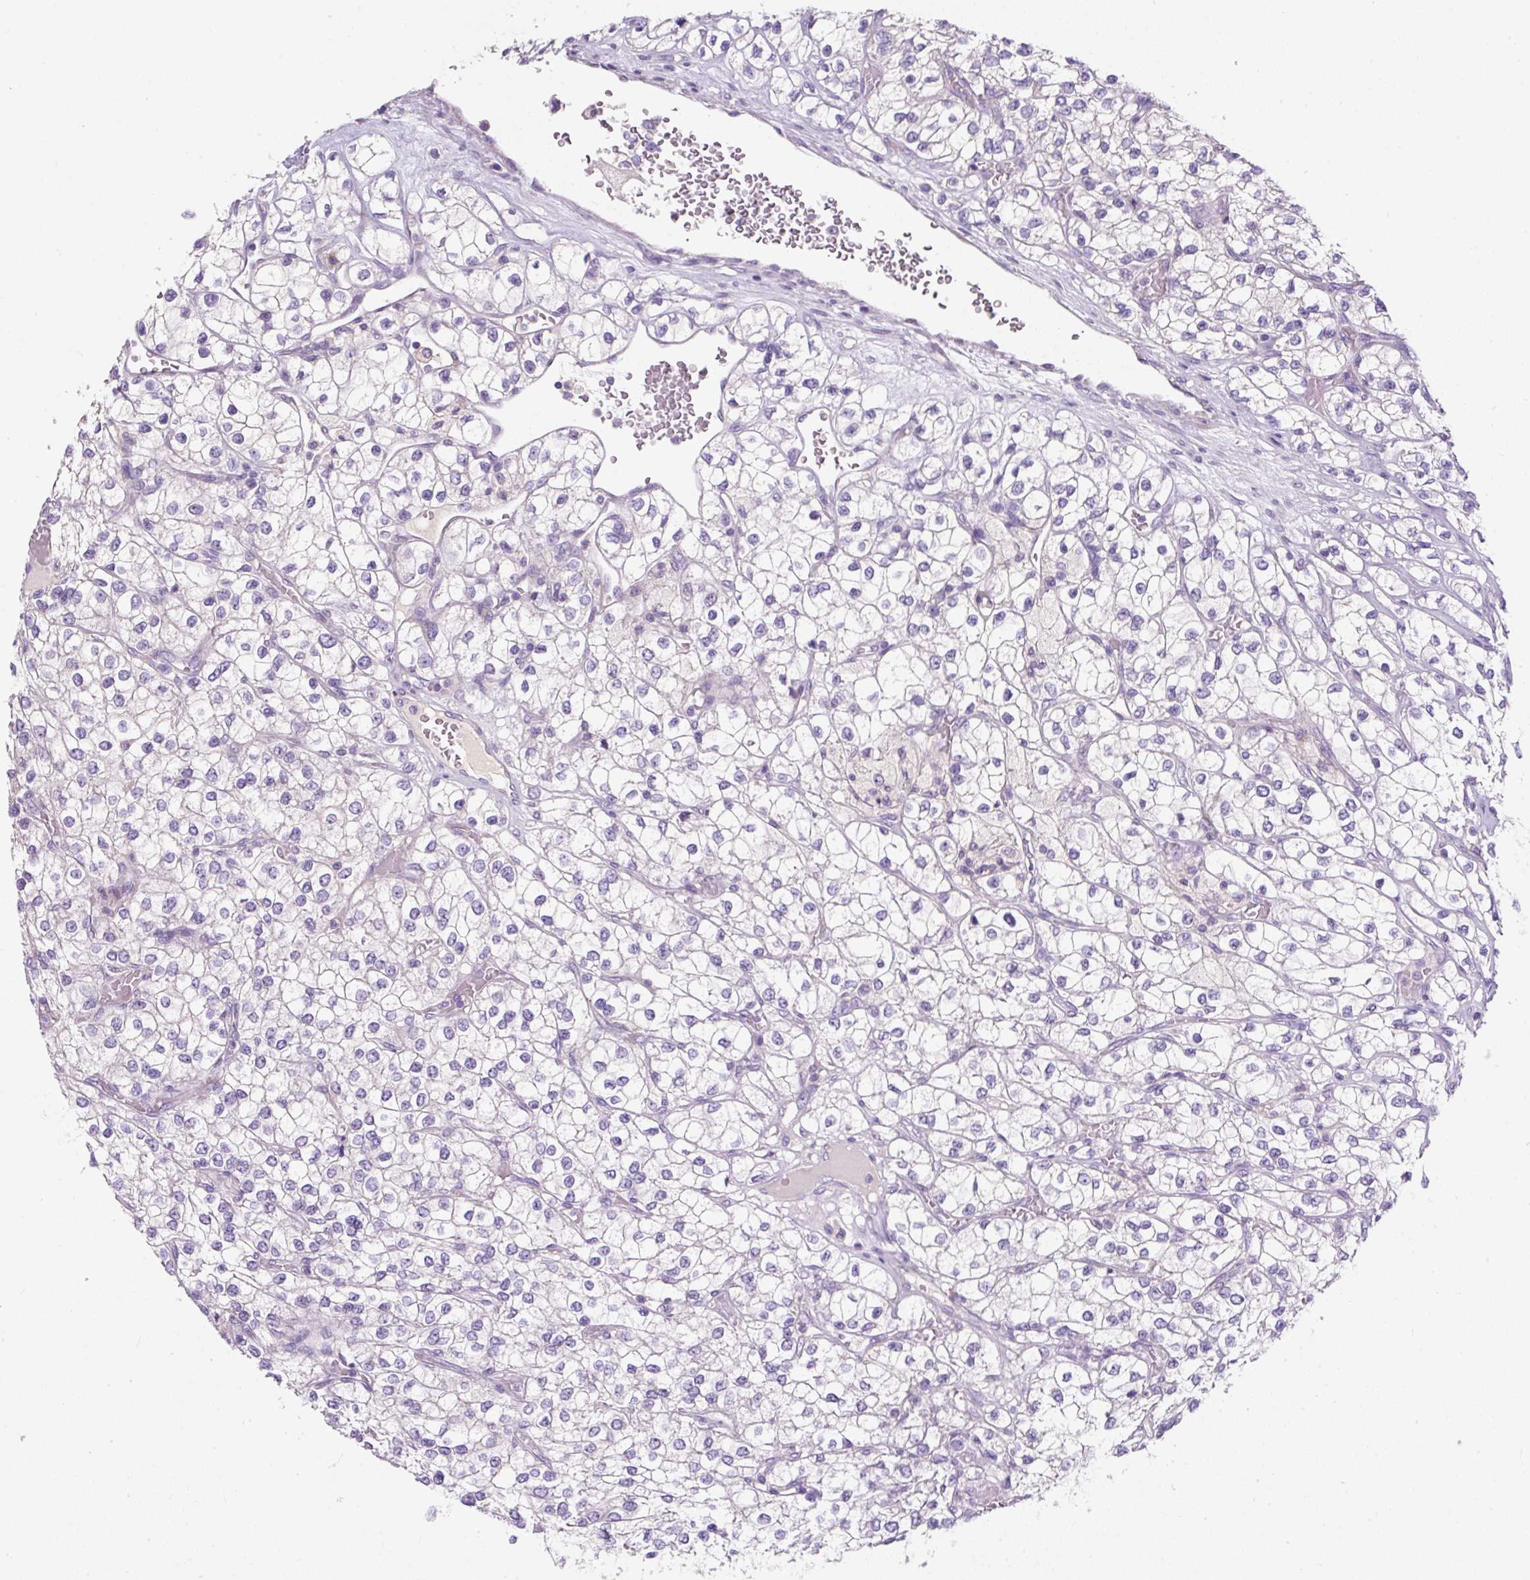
{"staining": {"intensity": "negative", "quantity": "none", "location": "none"}, "tissue": "renal cancer", "cell_type": "Tumor cells", "image_type": "cancer", "snomed": [{"axis": "morphology", "description": "Adenocarcinoma, NOS"}, {"axis": "topography", "description": "Kidney"}], "caption": "Immunohistochemistry histopathology image of human renal cancer (adenocarcinoma) stained for a protein (brown), which shows no staining in tumor cells.", "gene": "SUSD5", "patient": {"sex": "male", "age": 80}}